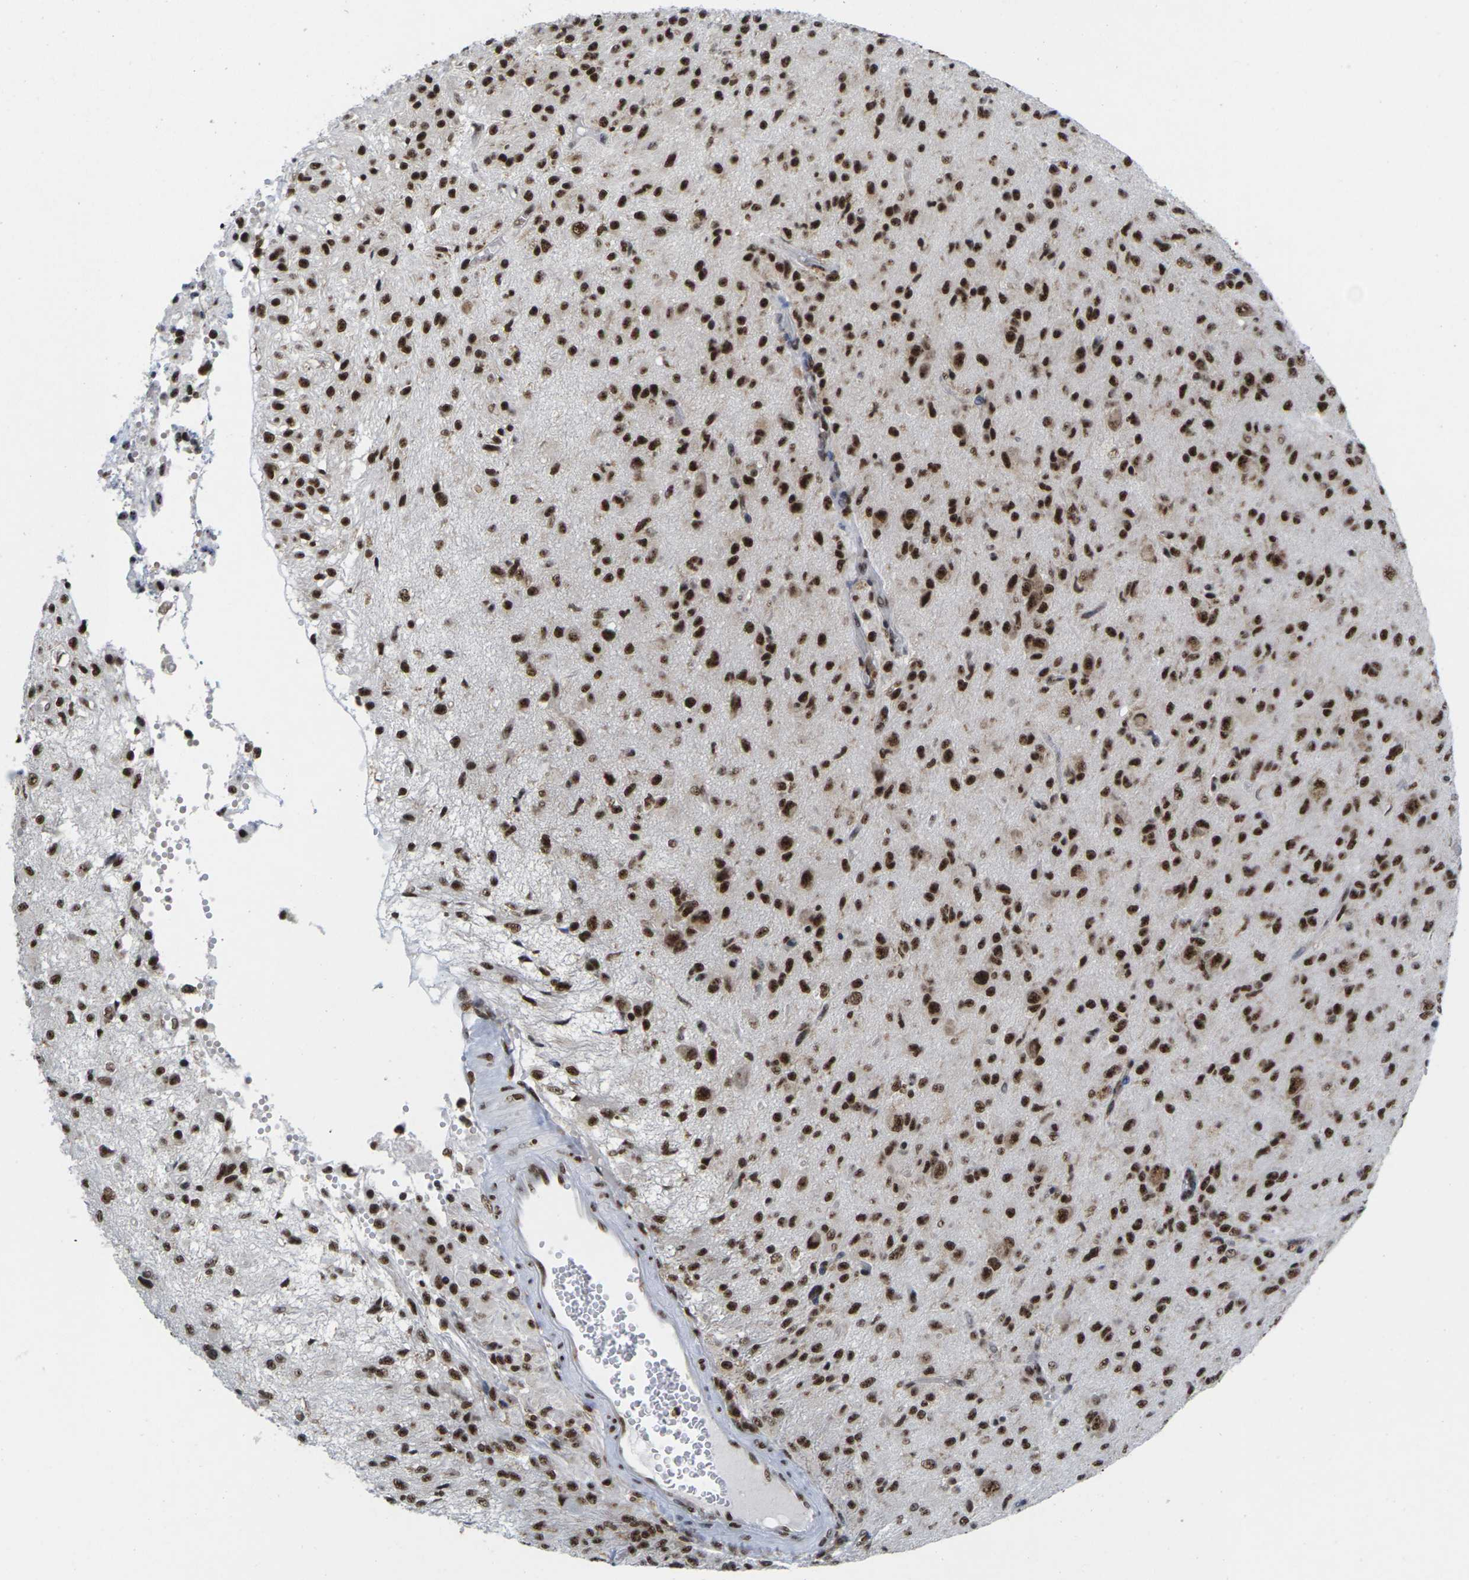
{"staining": {"intensity": "strong", "quantity": ">75%", "location": "nuclear"}, "tissue": "glioma", "cell_type": "Tumor cells", "image_type": "cancer", "snomed": [{"axis": "morphology", "description": "Glioma, malignant, High grade"}, {"axis": "topography", "description": "Brain"}], "caption": "This is a micrograph of immunohistochemistry staining of high-grade glioma (malignant), which shows strong staining in the nuclear of tumor cells.", "gene": "MAGOH", "patient": {"sex": "male", "age": 47}}